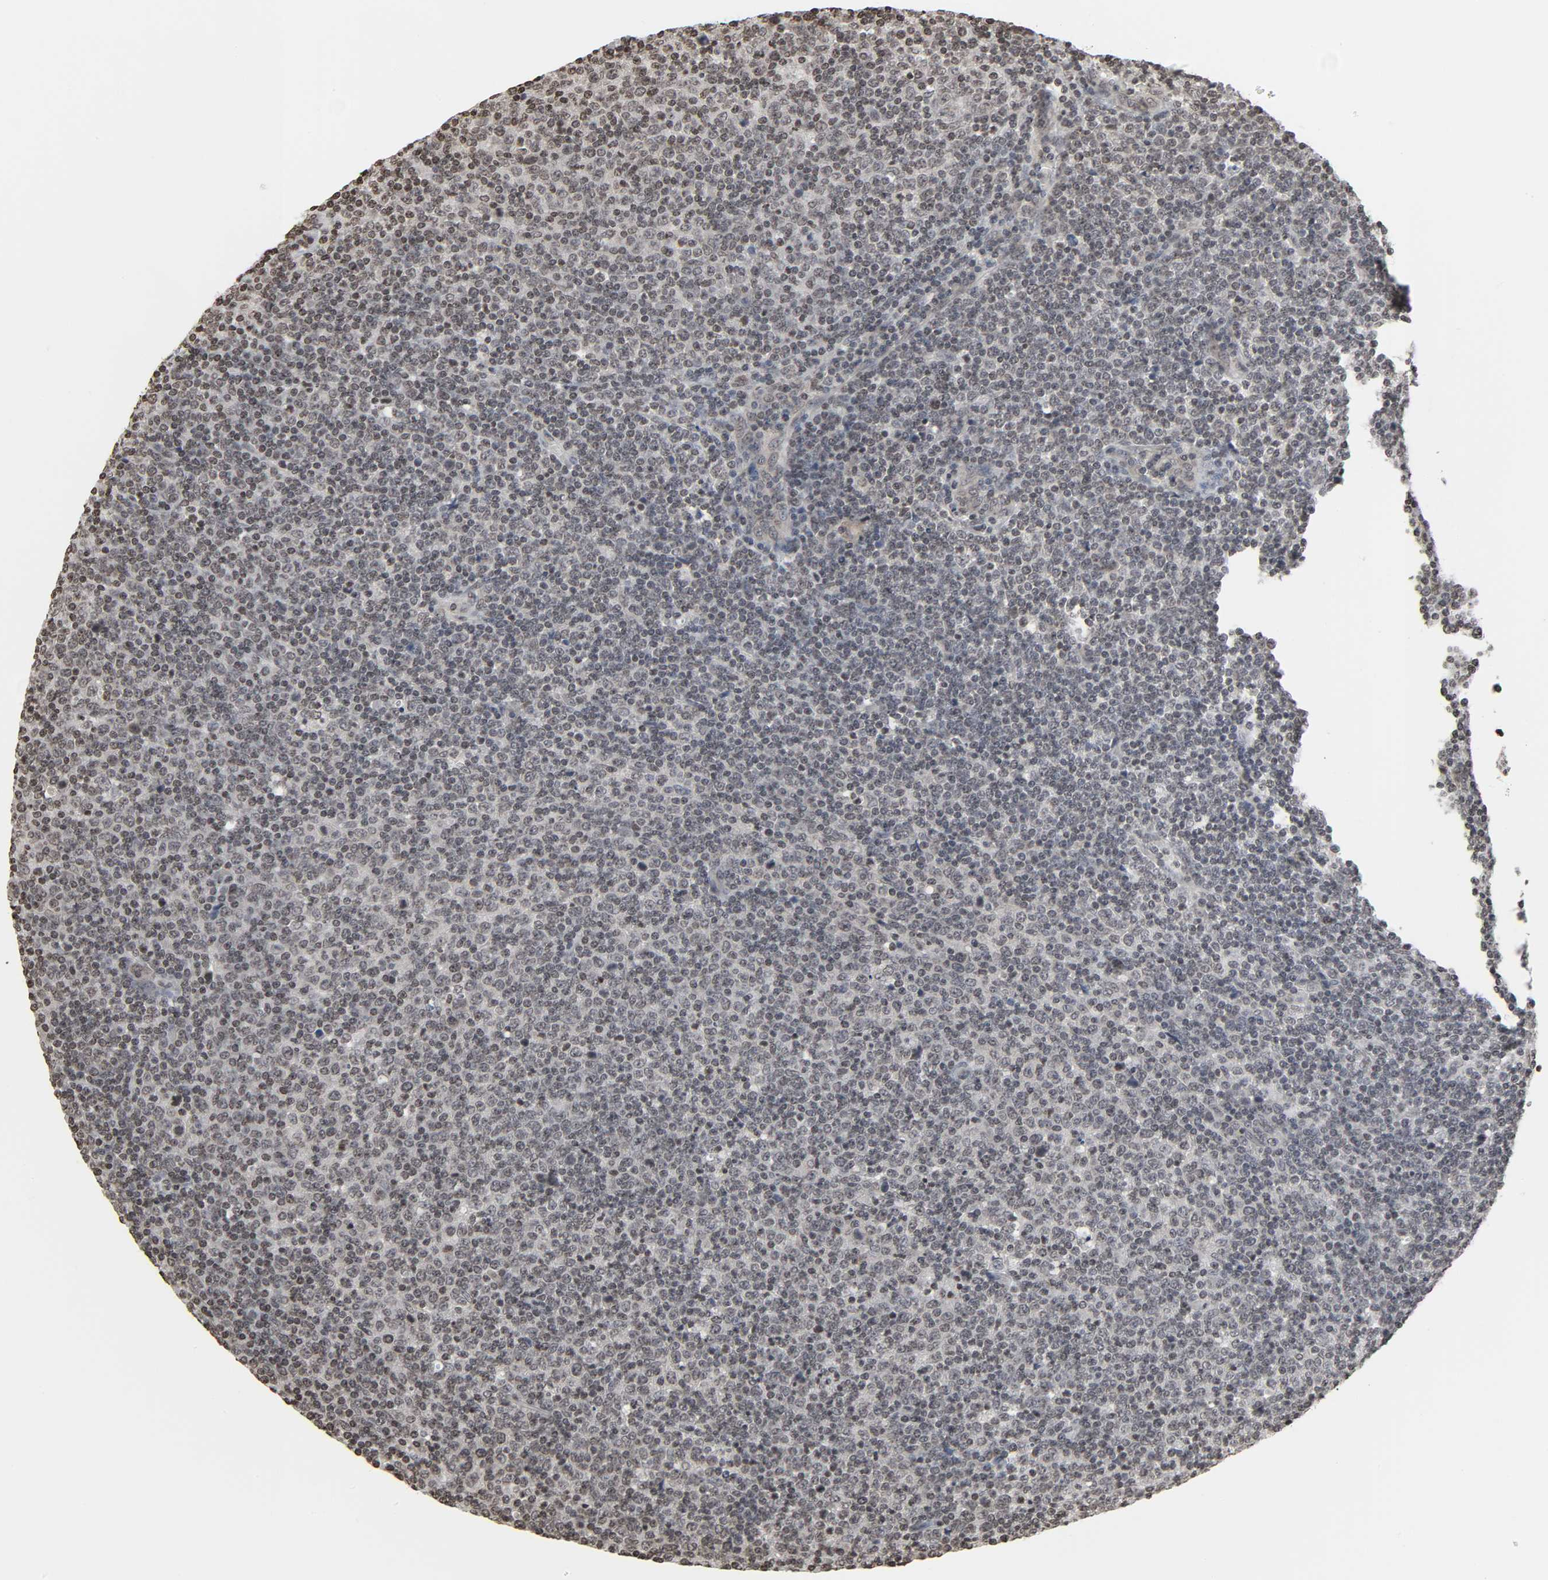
{"staining": {"intensity": "weak", "quantity": ">75%", "location": "nuclear"}, "tissue": "lymphoma", "cell_type": "Tumor cells", "image_type": "cancer", "snomed": [{"axis": "morphology", "description": "Malignant lymphoma, non-Hodgkin's type, Low grade"}, {"axis": "topography", "description": "Lymph node"}], "caption": "Protein analysis of lymphoma tissue displays weak nuclear staining in about >75% of tumor cells.", "gene": "ELAVL1", "patient": {"sex": "male", "age": 70}}